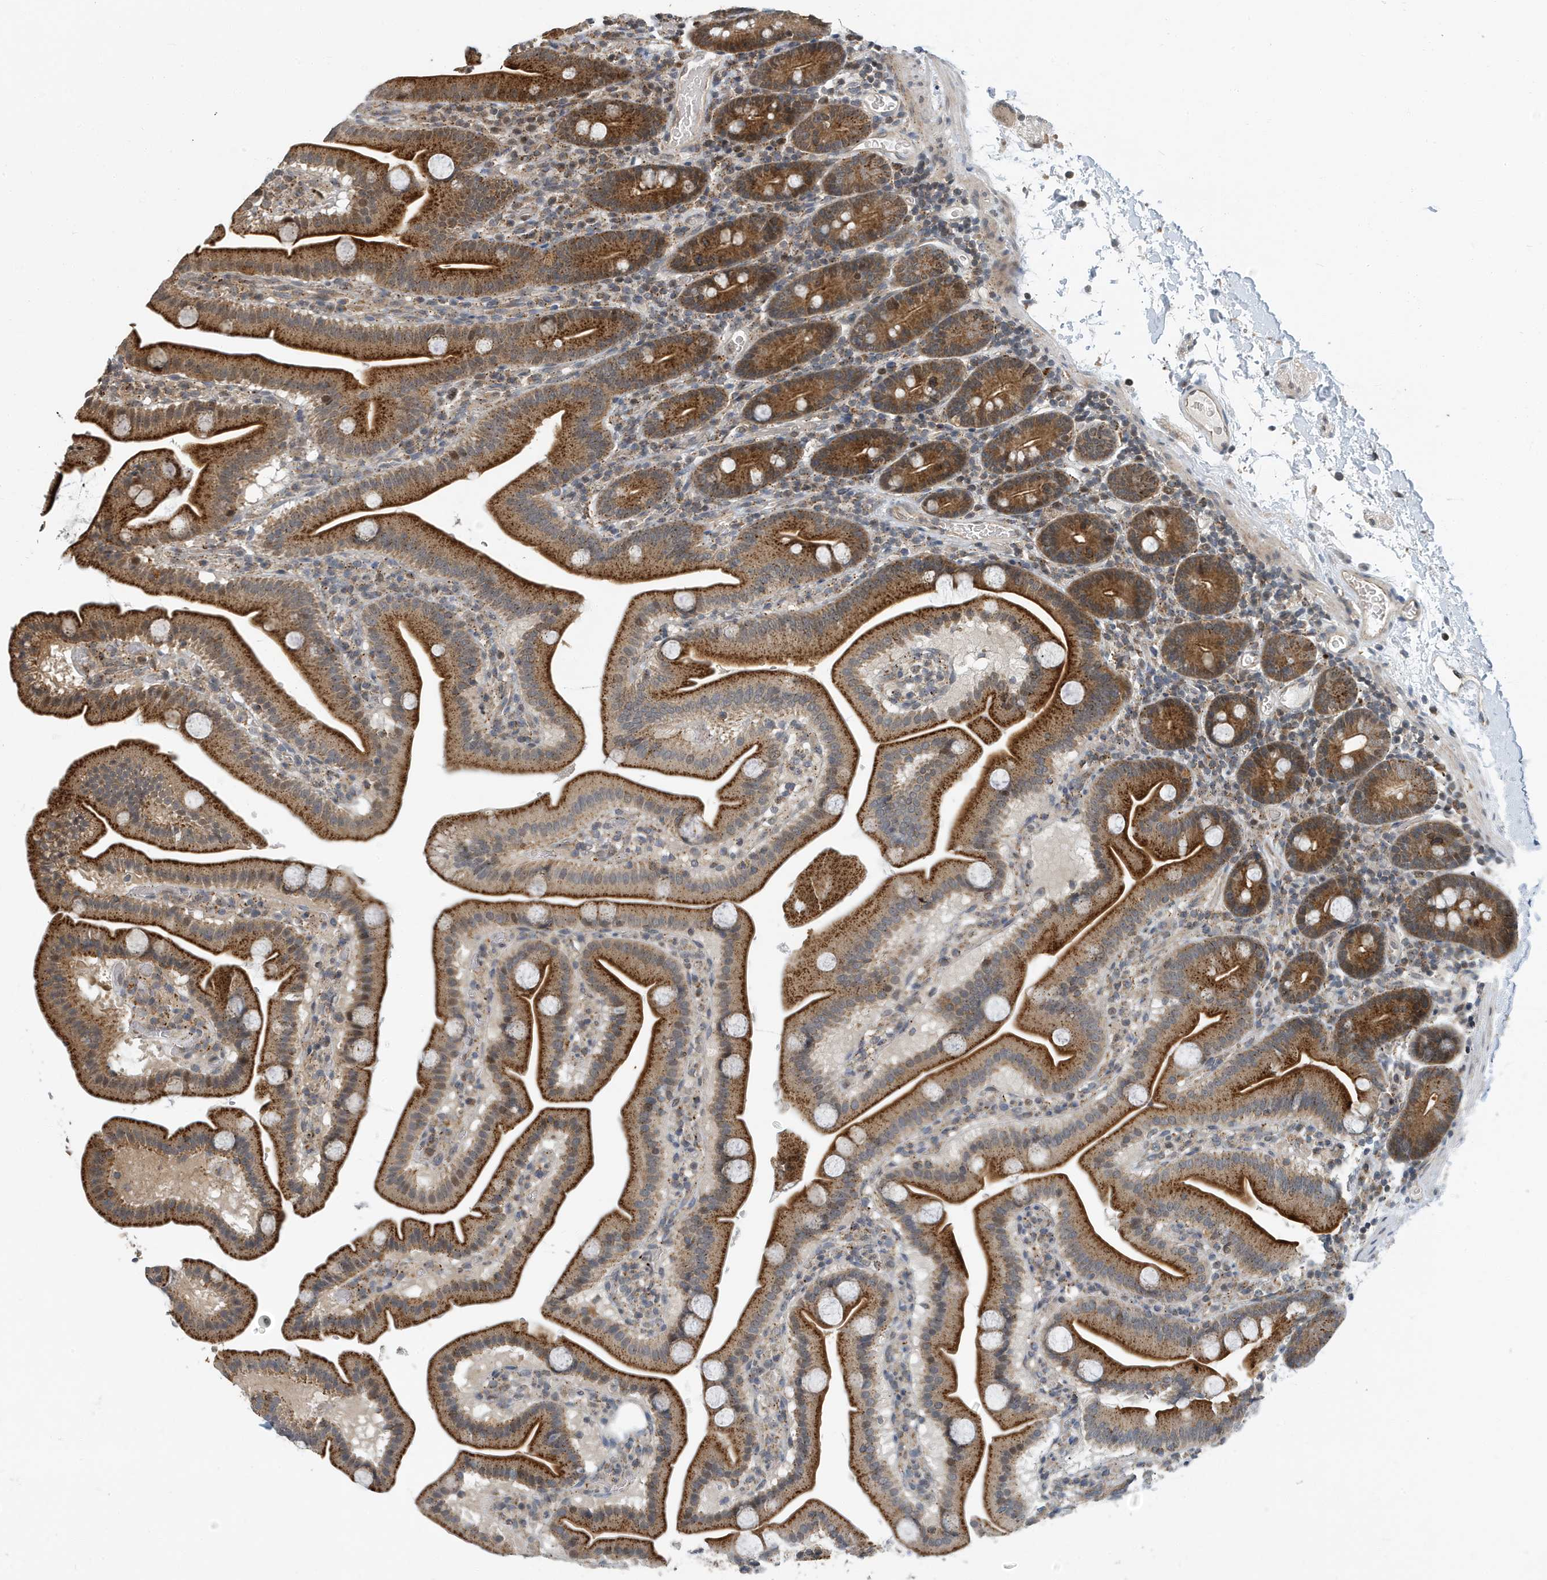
{"staining": {"intensity": "strong", "quantity": ">75%", "location": "cytoplasmic/membranous"}, "tissue": "duodenum", "cell_type": "Glandular cells", "image_type": "normal", "snomed": [{"axis": "morphology", "description": "Normal tissue, NOS"}, {"axis": "topography", "description": "Duodenum"}], "caption": "IHC staining of normal duodenum, which displays high levels of strong cytoplasmic/membranous expression in about >75% of glandular cells indicating strong cytoplasmic/membranous protein positivity. The staining was performed using DAB (3,3'-diaminobenzidine) (brown) for protein detection and nuclei were counterstained in hematoxylin (blue).", "gene": "KIF15", "patient": {"sex": "male", "age": 55}}